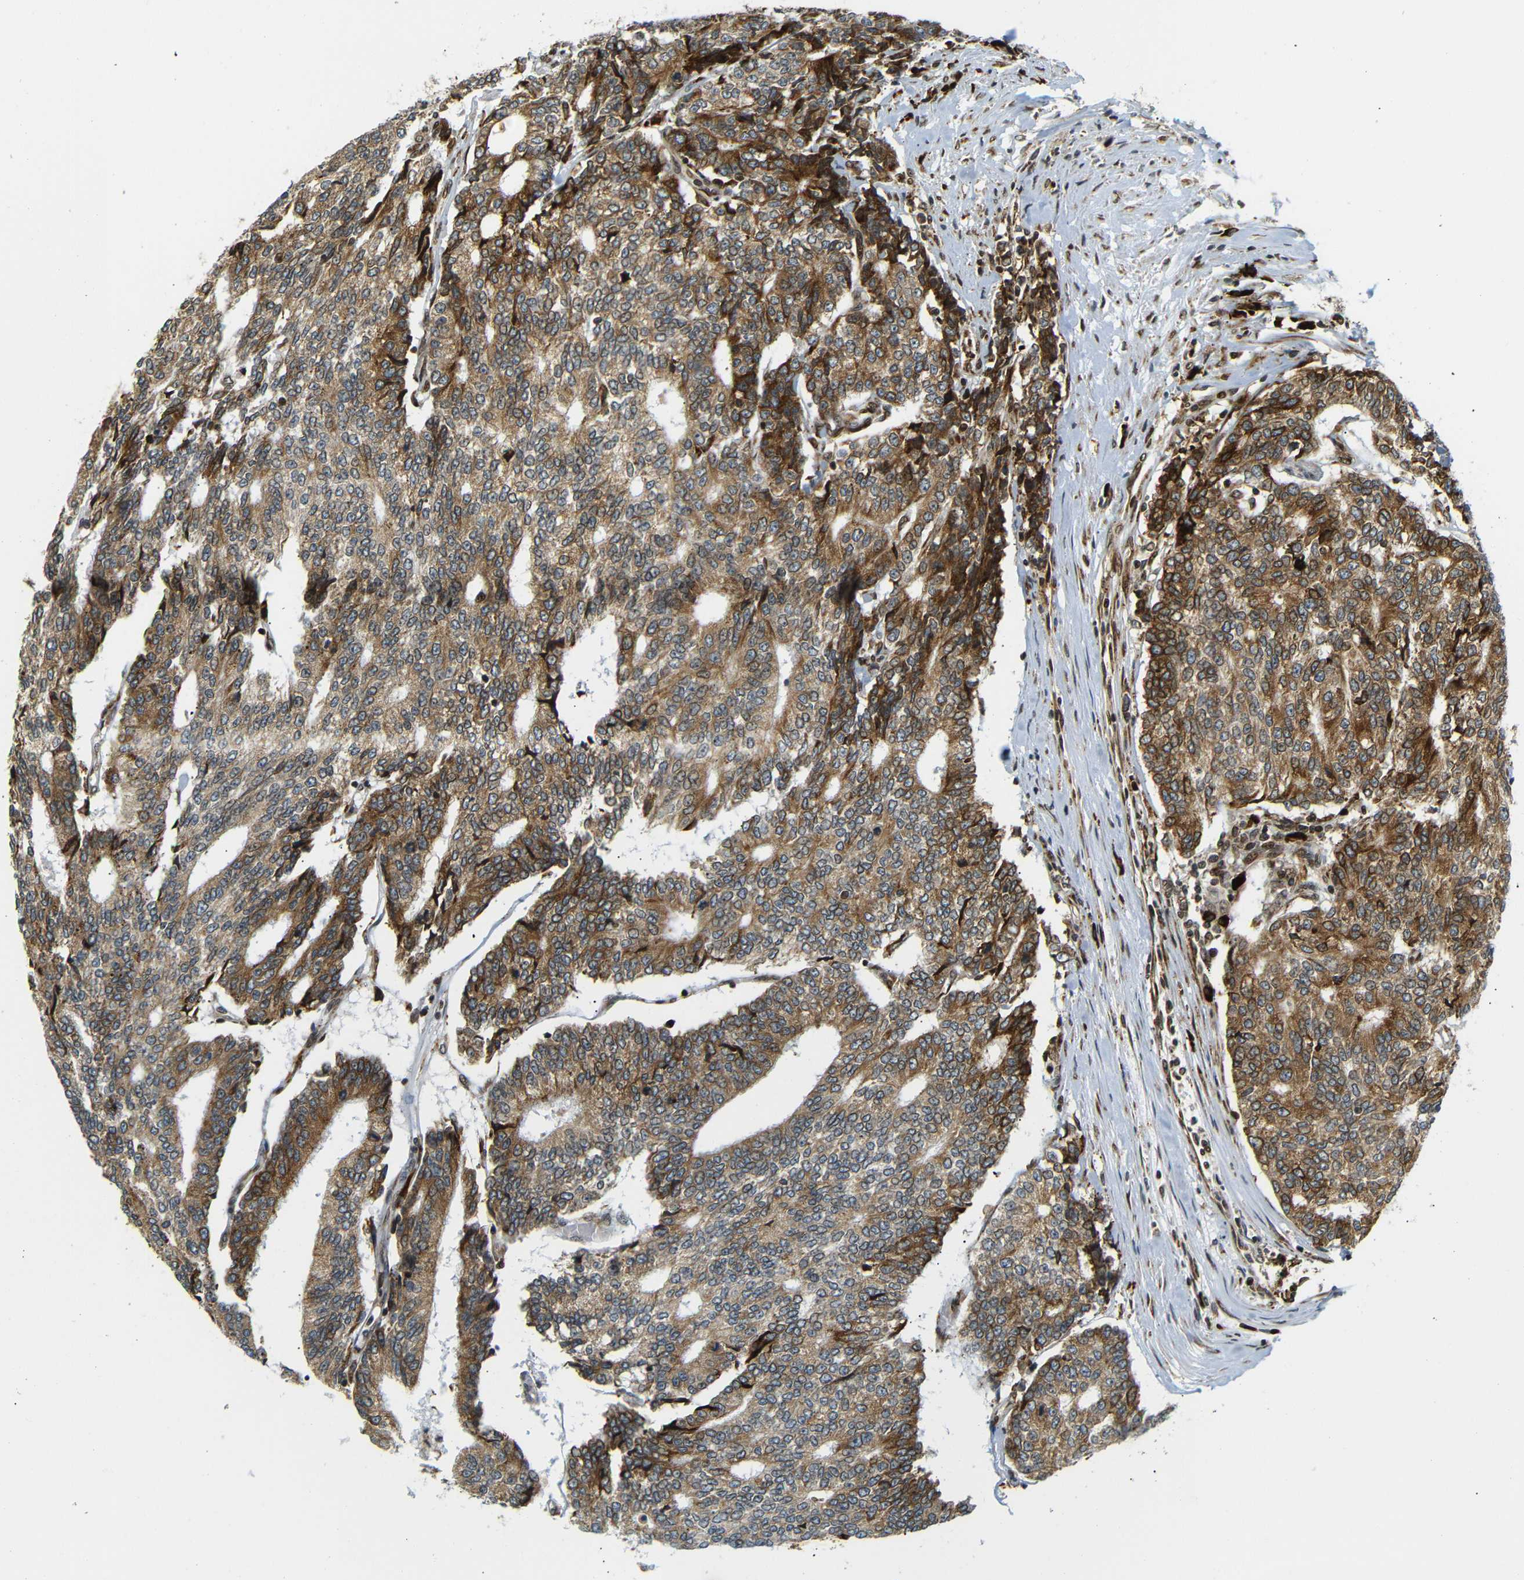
{"staining": {"intensity": "strong", "quantity": ">75%", "location": "cytoplasmic/membranous"}, "tissue": "prostate cancer", "cell_type": "Tumor cells", "image_type": "cancer", "snomed": [{"axis": "morphology", "description": "Normal tissue, NOS"}, {"axis": "morphology", "description": "Adenocarcinoma, High grade"}, {"axis": "topography", "description": "Prostate"}, {"axis": "topography", "description": "Seminal veicle"}], "caption": "There is high levels of strong cytoplasmic/membranous expression in tumor cells of adenocarcinoma (high-grade) (prostate), as demonstrated by immunohistochemical staining (brown color).", "gene": "SPCS2", "patient": {"sex": "male", "age": 55}}